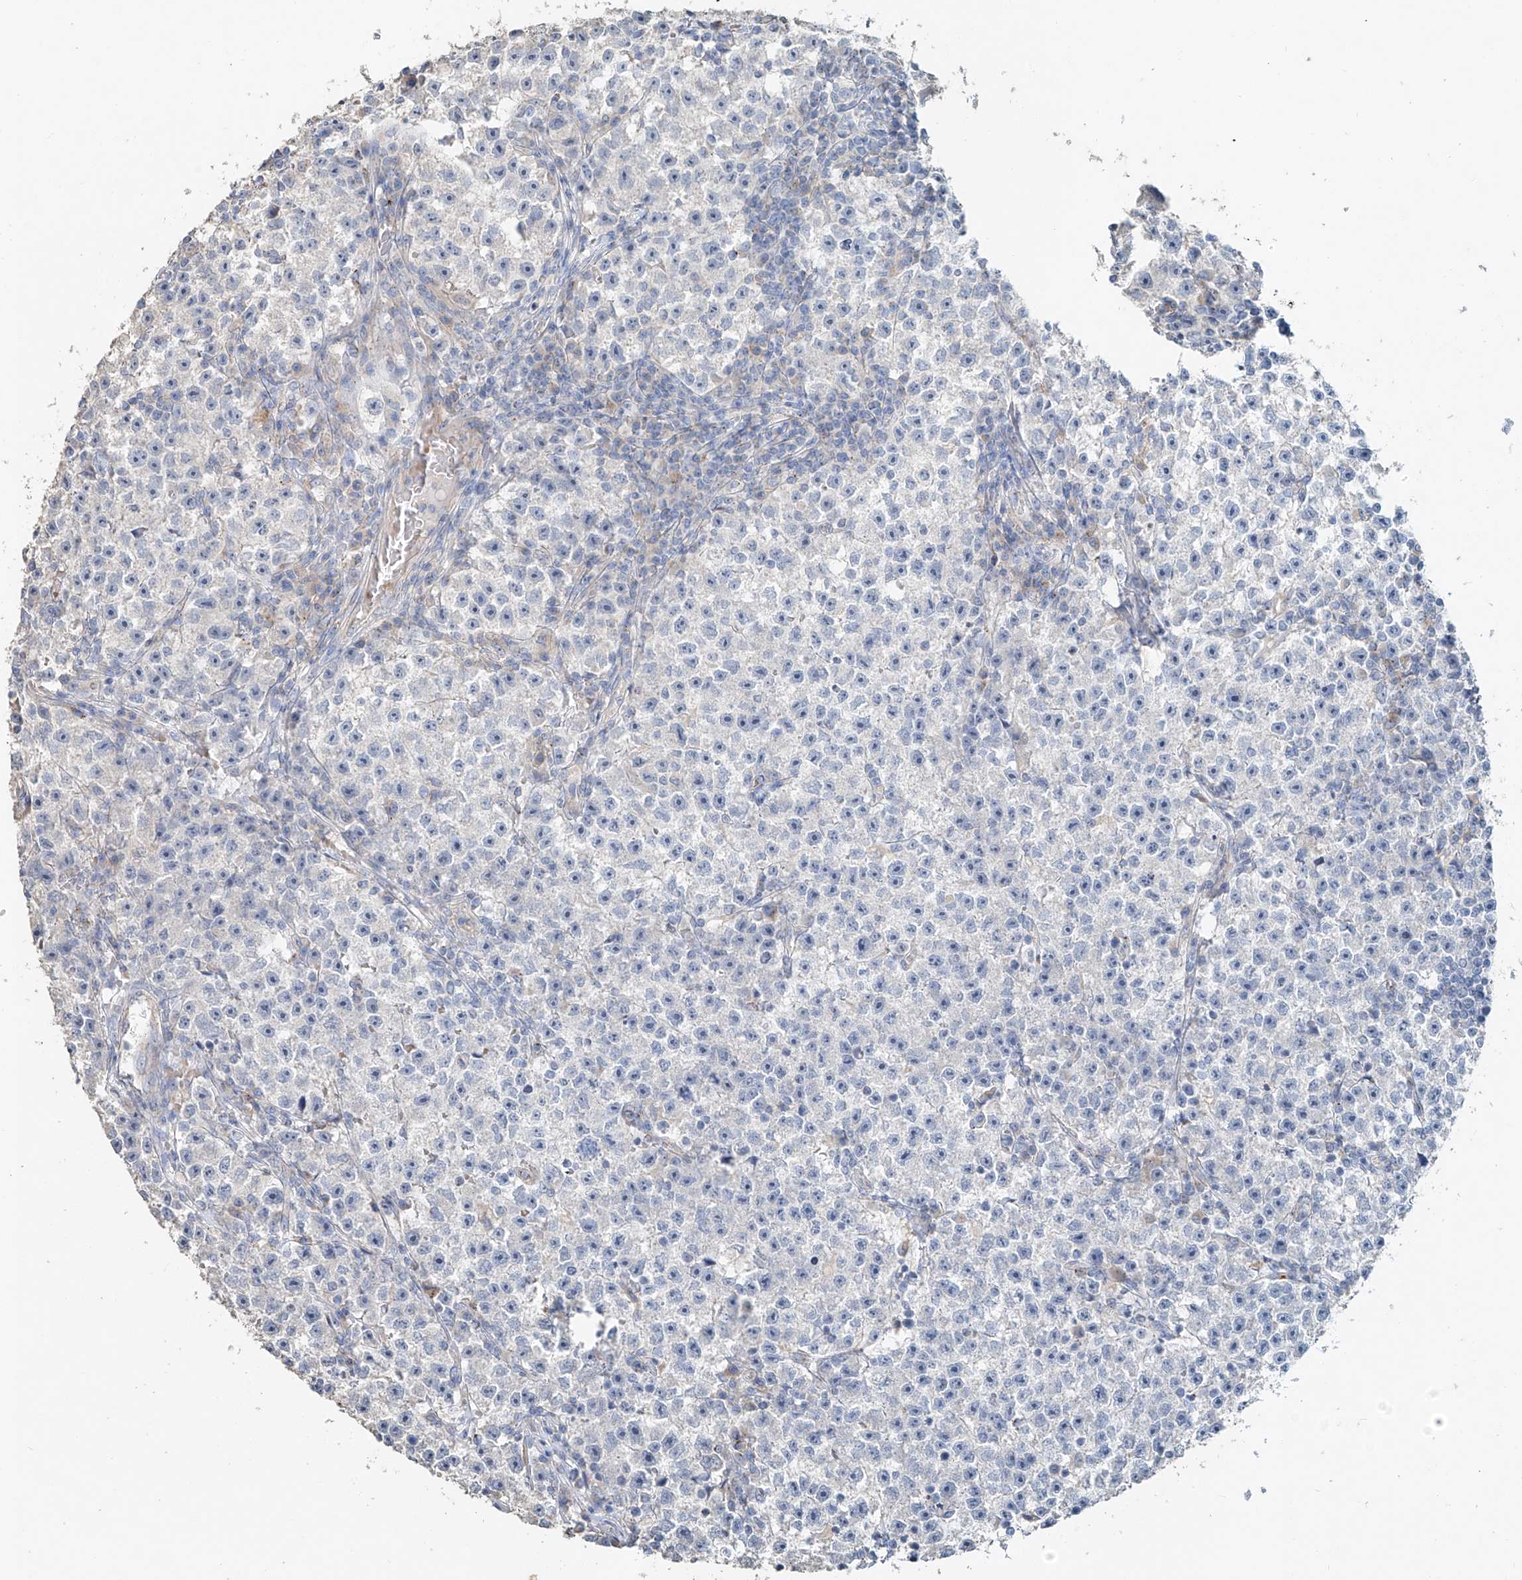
{"staining": {"intensity": "negative", "quantity": "none", "location": "none"}, "tissue": "testis cancer", "cell_type": "Tumor cells", "image_type": "cancer", "snomed": [{"axis": "morphology", "description": "Seminoma, NOS"}, {"axis": "topography", "description": "Testis"}], "caption": "Human testis cancer (seminoma) stained for a protein using immunohistochemistry (IHC) exhibits no positivity in tumor cells.", "gene": "TRIM47", "patient": {"sex": "male", "age": 22}}